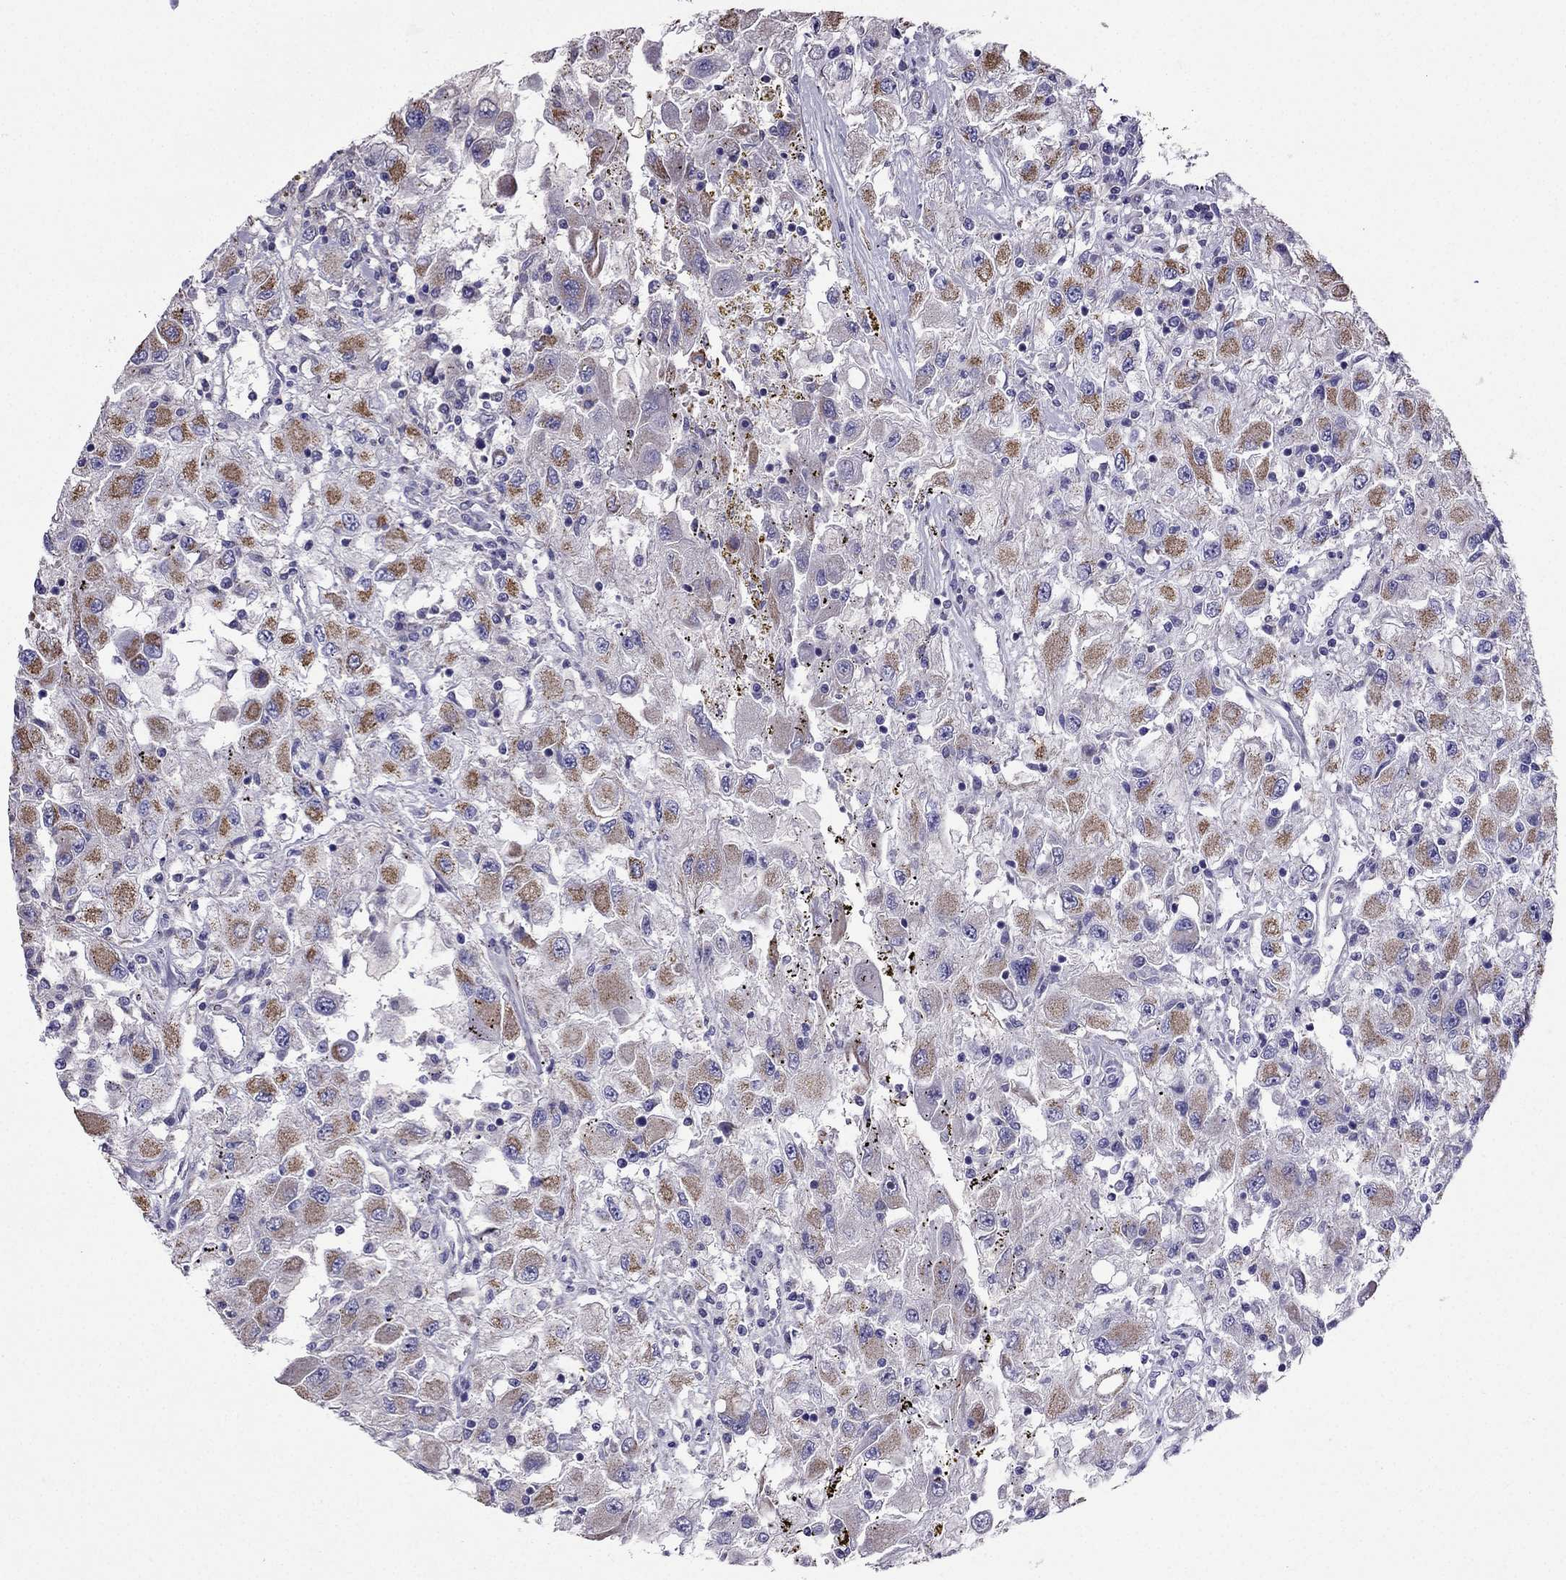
{"staining": {"intensity": "moderate", "quantity": ">75%", "location": "cytoplasmic/membranous"}, "tissue": "renal cancer", "cell_type": "Tumor cells", "image_type": "cancer", "snomed": [{"axis": "morphology", "description": "Adenocarcinoma, NOS"}, {"axis": "topography", "description": "Kidney"}], "caption": "Immunohistochemical staining of renal cancer (adenocarcinoma) displays medium levels of moderate cytoplasmic/membranous staining in approximately >75% of tumor cells.", "gene": "DSC1", "patient": {"sex": "female", "age": 67}}